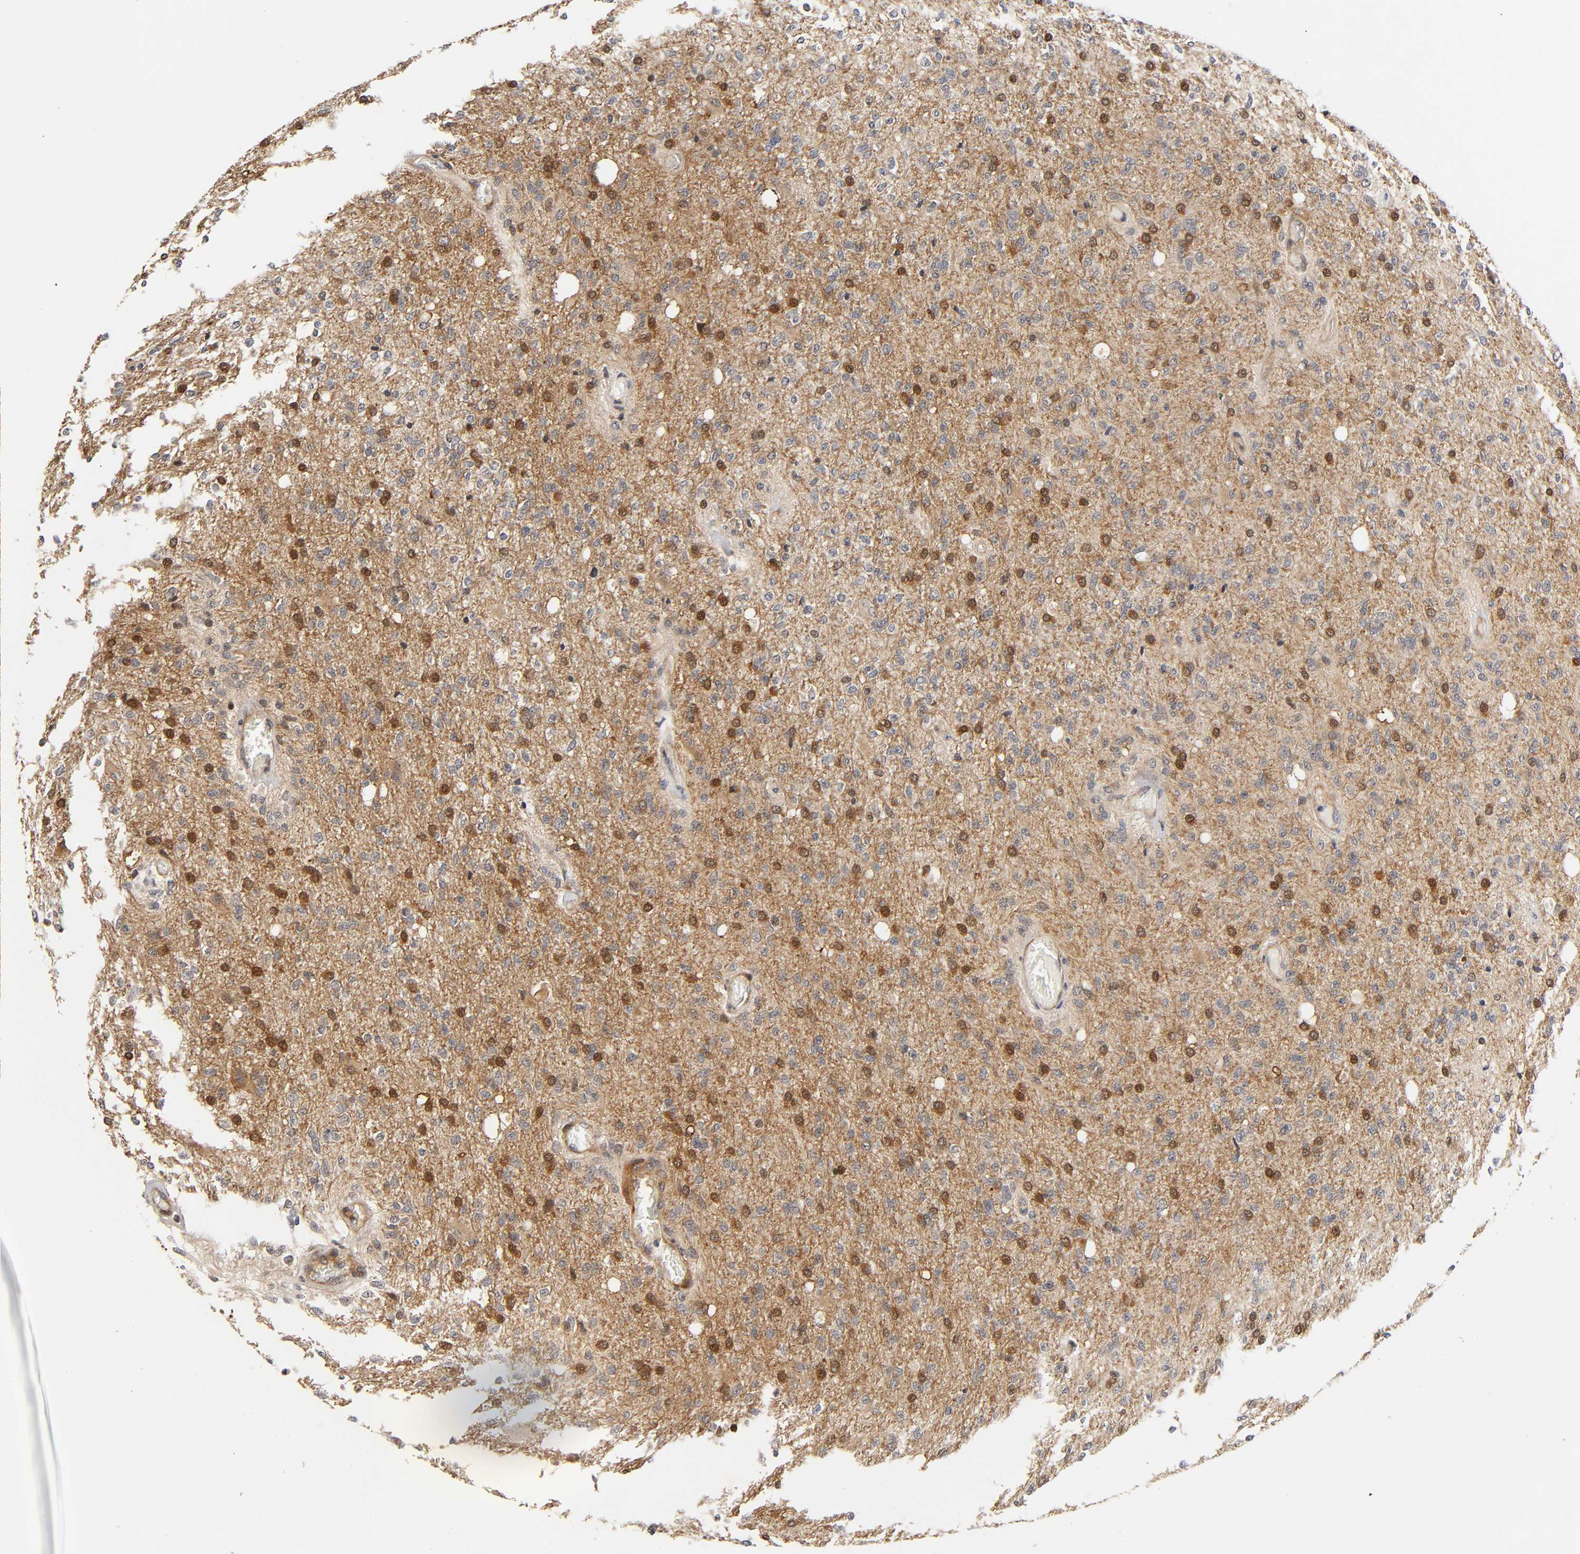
{"staining": {"intensity": "moderate", "quantity": "25%-75%", "location": "cytoplasmic/membranous,nuclear"}, "tissue": "glioma", "cell_type": "Tumor cells", "image_type": "cancer", "snomed": [{"axis": "morphology", "description": "Normal tissue, NOS"}, {"axis": "morphology", "description": "Glioma, malignant, High grade"}, {"axis": "topography", "description": "Cerebral cortex"}], "caption": "Protein expression by immunohistochemistry demonstrates moderate cytoplasmic/membranous and nuclear positivity in about 25%-75% of tumor cells in malignant high-grade glioma. Using DAB (brown) and hematoxylin (blue) stains, captured at high magnification using brightfield microscopy.", "gene": "IQCJ-SCHIP1", "patient": {"sex": "male", "age": 77}}